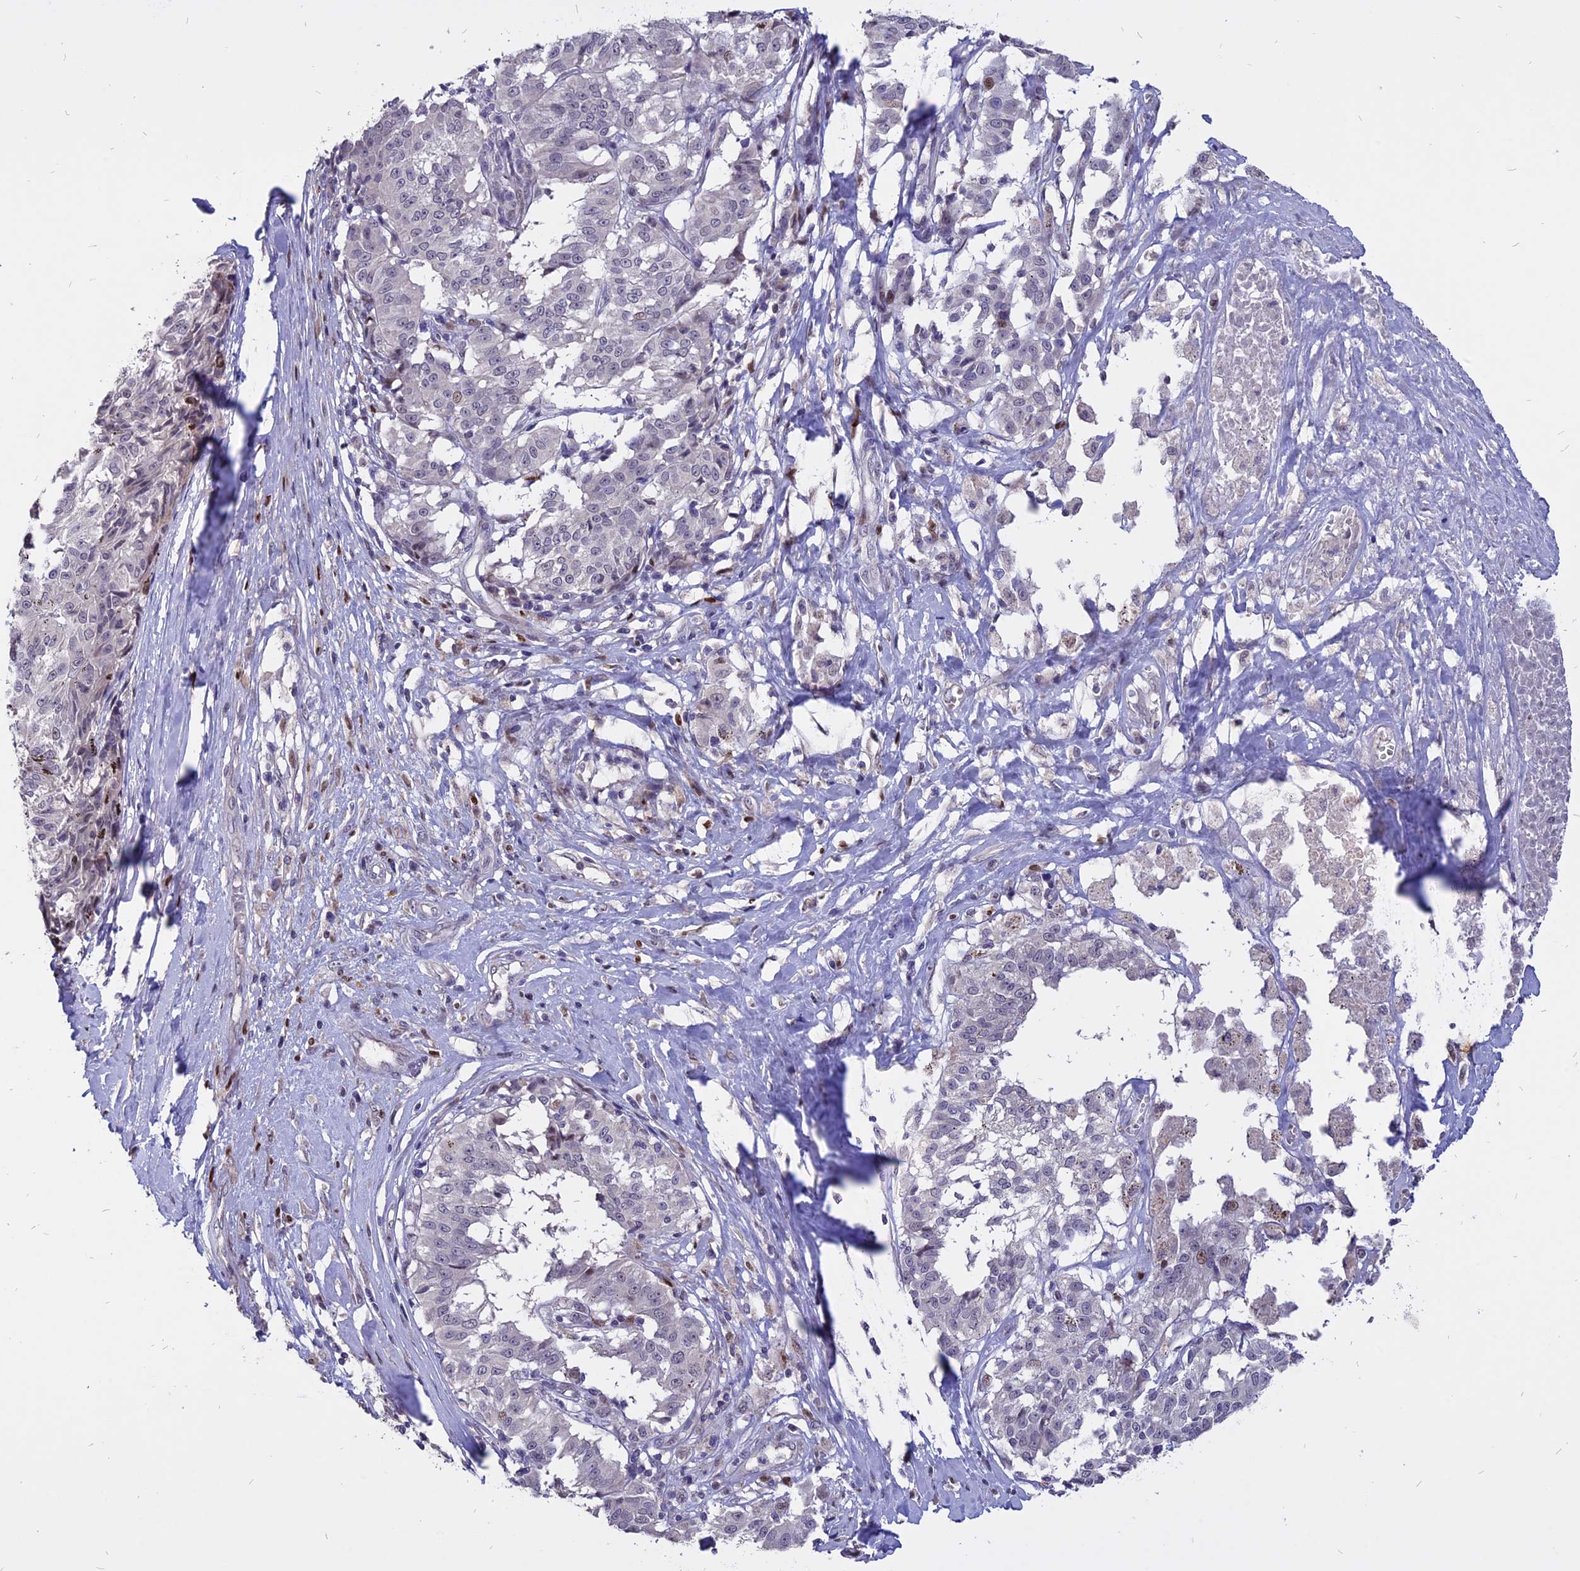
{"staining": {"intensity": "negative", "quantity": "none", "location": "none"}, "tissue": "melanoma", "cell_type": "Tumor cells", "image_type": "cancer", "snomed": [{"axis": "morphology", "description": "Malignant melanoma, NOS"}, {"axis": "topography", "description": "Skin"}], "caption": "Immunohistochemistry (IHC) micrograph of neoplastic tissue: human malignant melanoma stained with DAB displays no significant protein staining in tumor cells.", "gene": "TMEM263", "patient": {"sex": "female", "age": 72}}